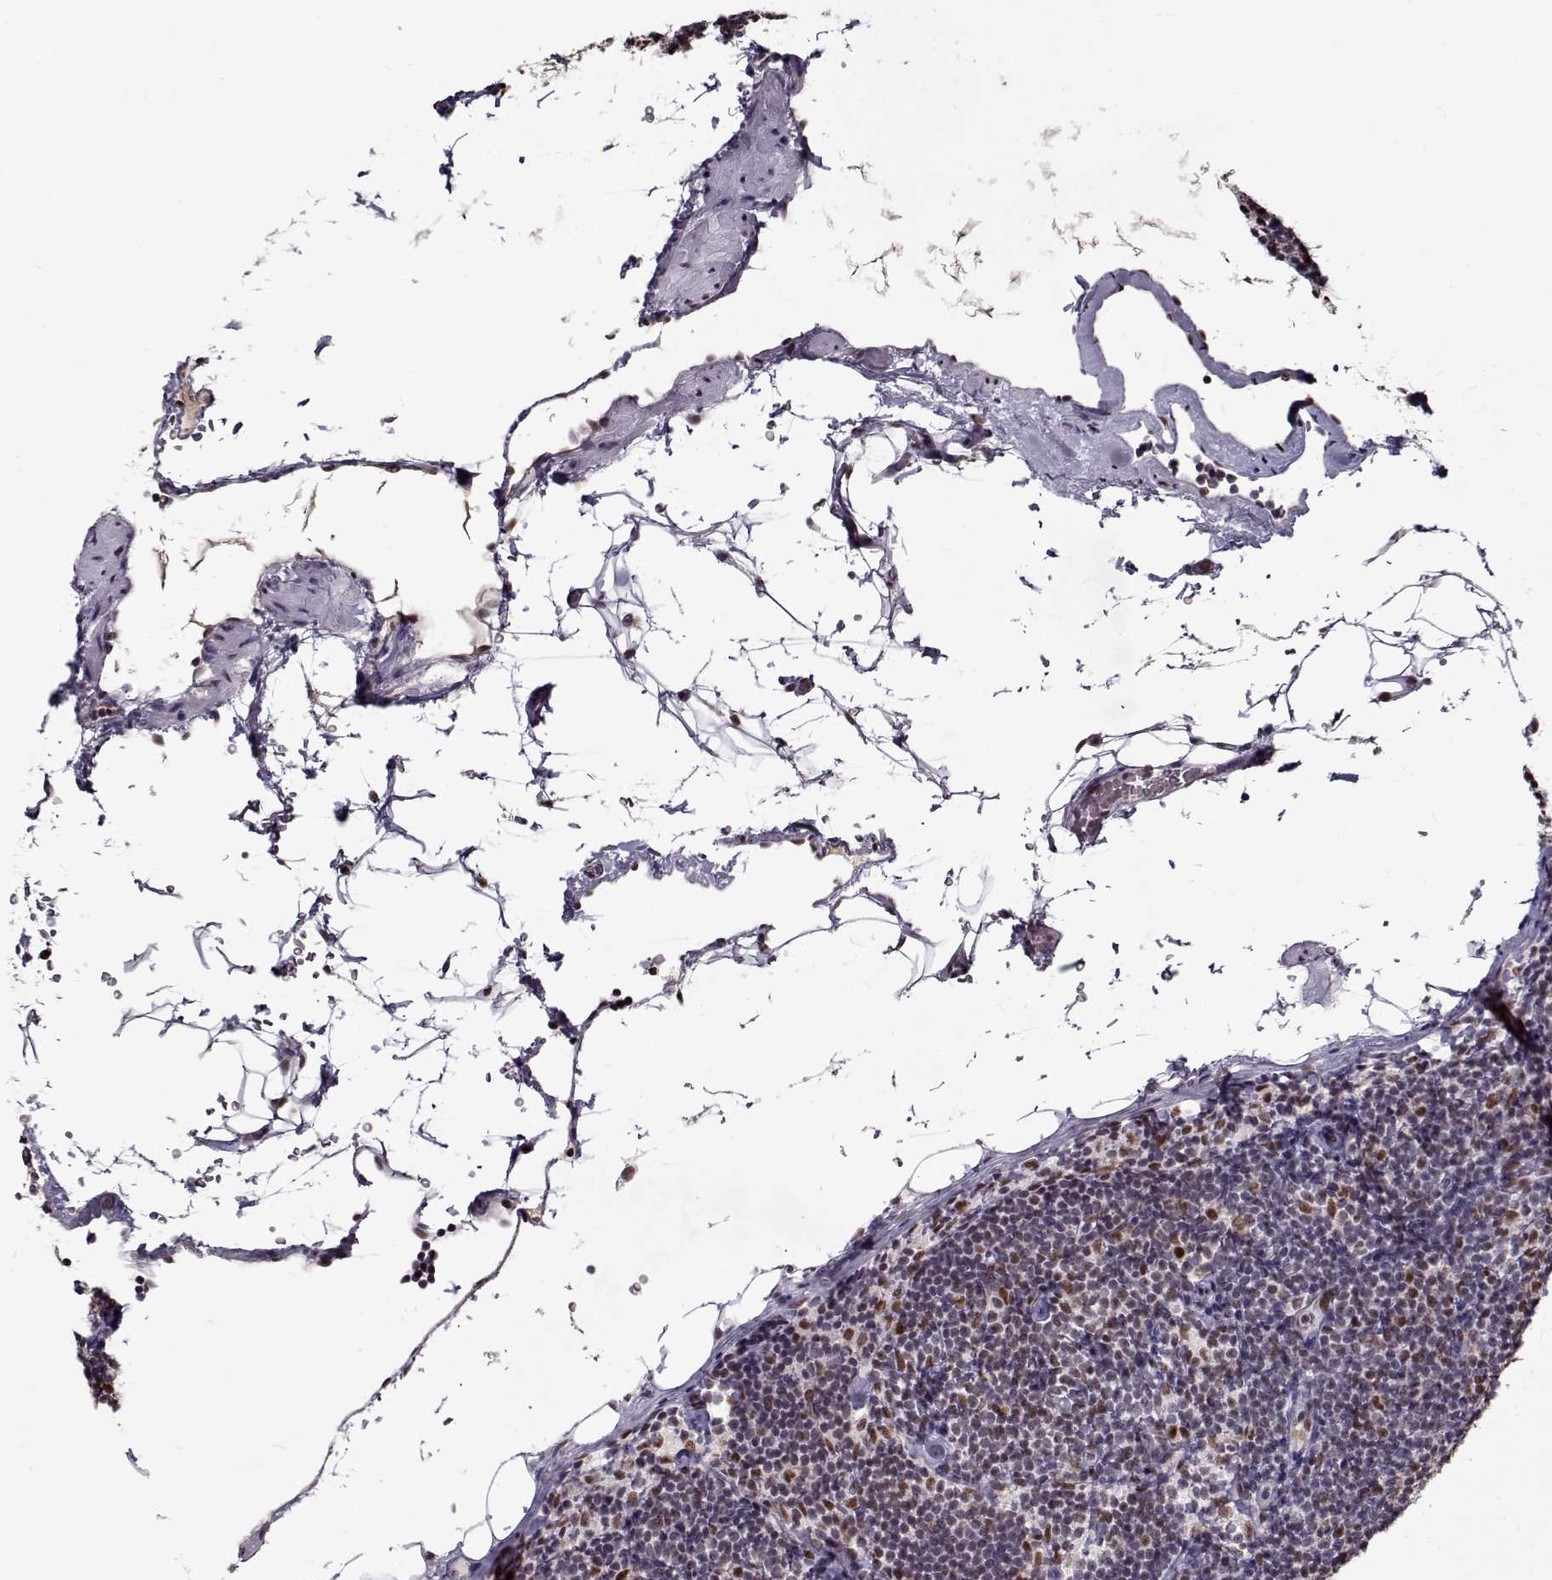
{"staining": {"intensity": "moderate", "quantity": "<25%", "location": "nuclear"}, "tissue": "lymphoma", "cell_type": "Tumor cells", "image_type": "cancer", "snomed": [{"axis": "morphology", "description": "Malignant lymphoma, non-Hodgkin's type, Low grade"}, {"axis": "topography", "description": "Lymph node"}], "caption": "Protein staining of lymphoma tissue displays moderate nuclear positivity in approximately <25% of tumor cells.", "gene": "PRMT8", "patient": {"sex": "male", "age": 81}}